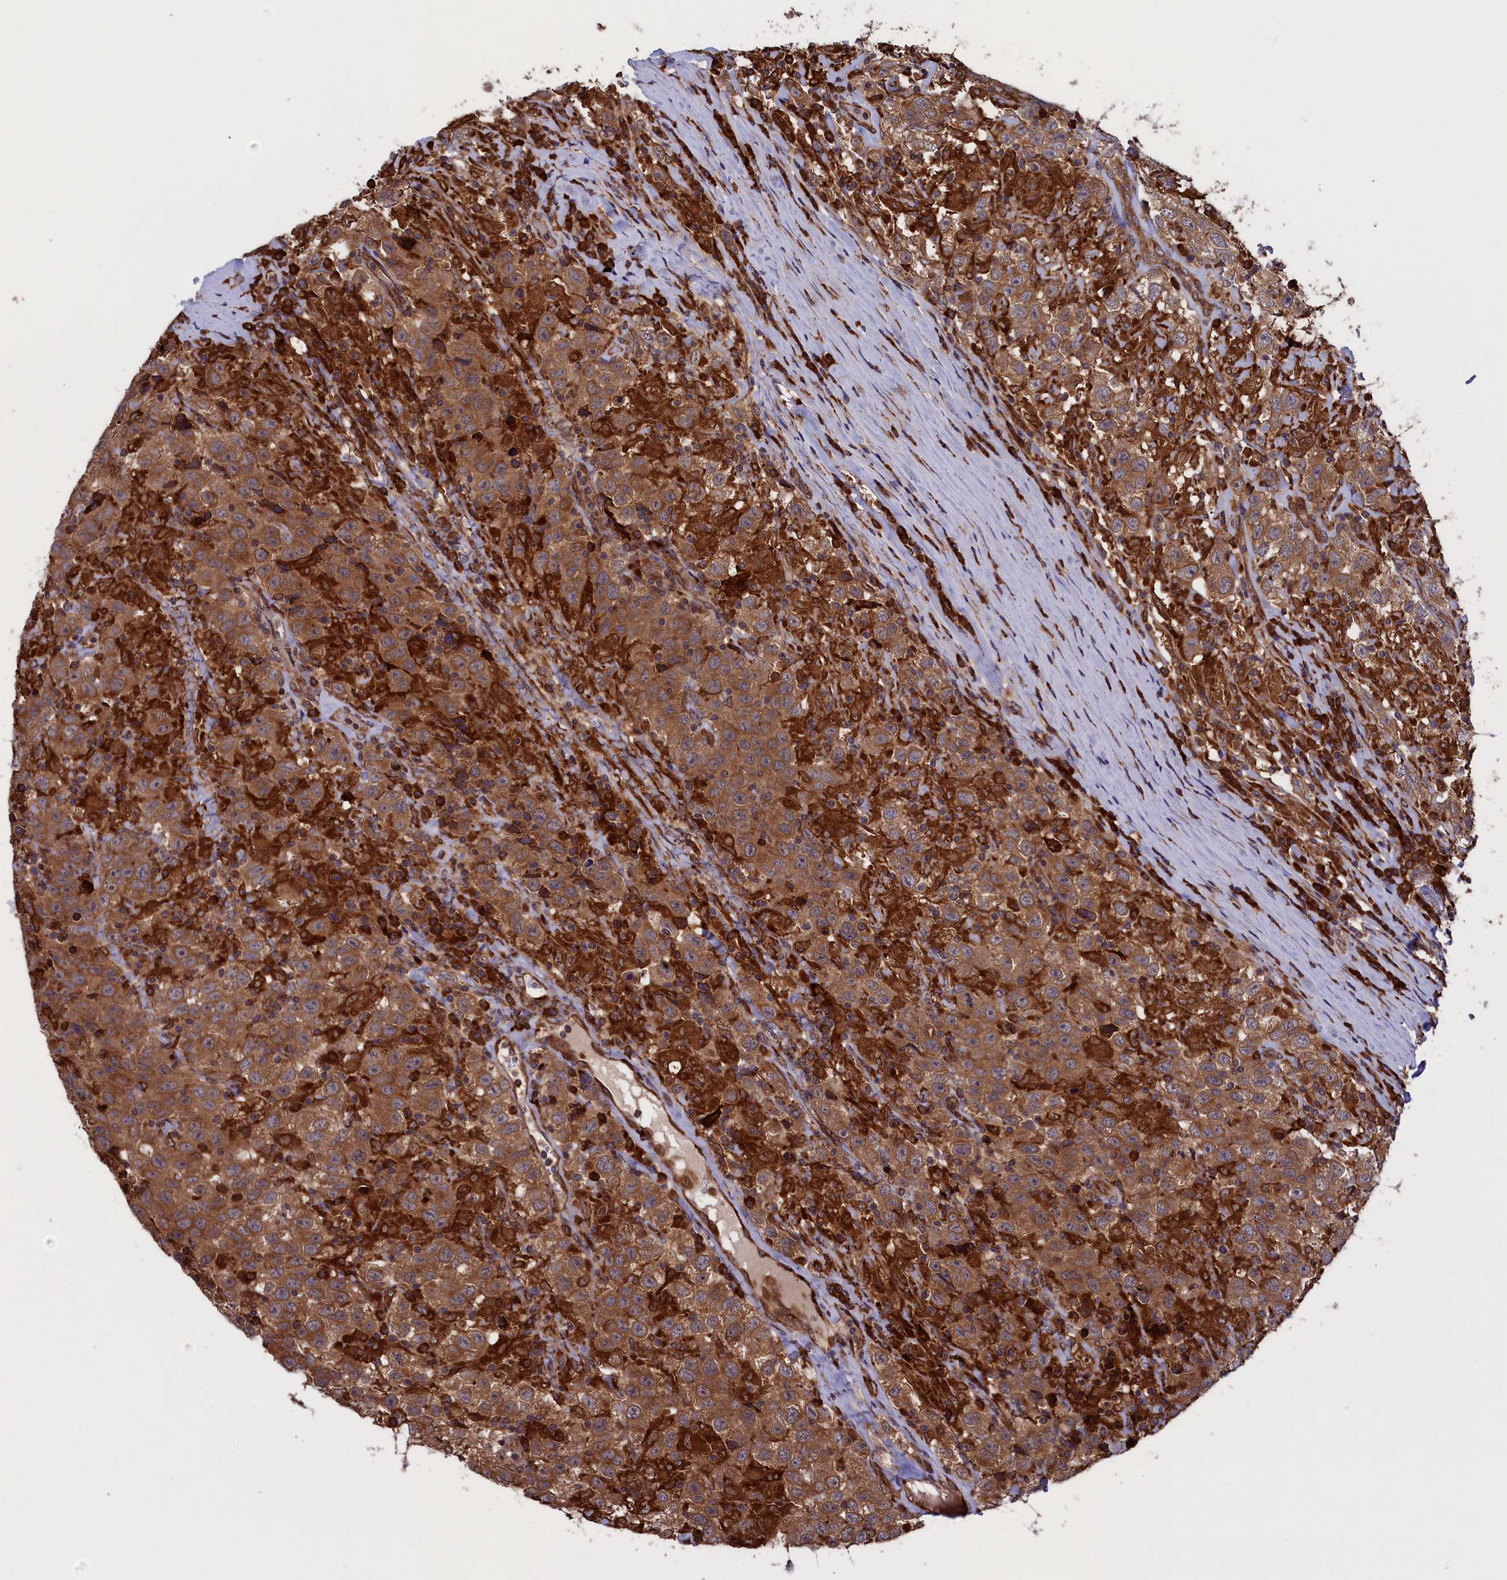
{"staining": {"intensity": "moderate", "quantity": ">75%", "location": "cytoplasmic/membranous"}, "tissue": "testis cancer", "cell_type": "Tumor cells", "image_type": "cancer", "snomed": [{"axis": "morphology", "description": "Seminoma, NOS"}, {"axis": "topography", "description": "Testis"}], "caption": "Brown immunohistochemical staining in seminoma (testis) displays moderate cytoplasmic/membranous expression in approximately >75% of tumor cells. (Brightfield microscopy of DAB IHC at high magnification).", "gene": "PLA2G4C", "patient": {"sex": "male", "age": 41}}